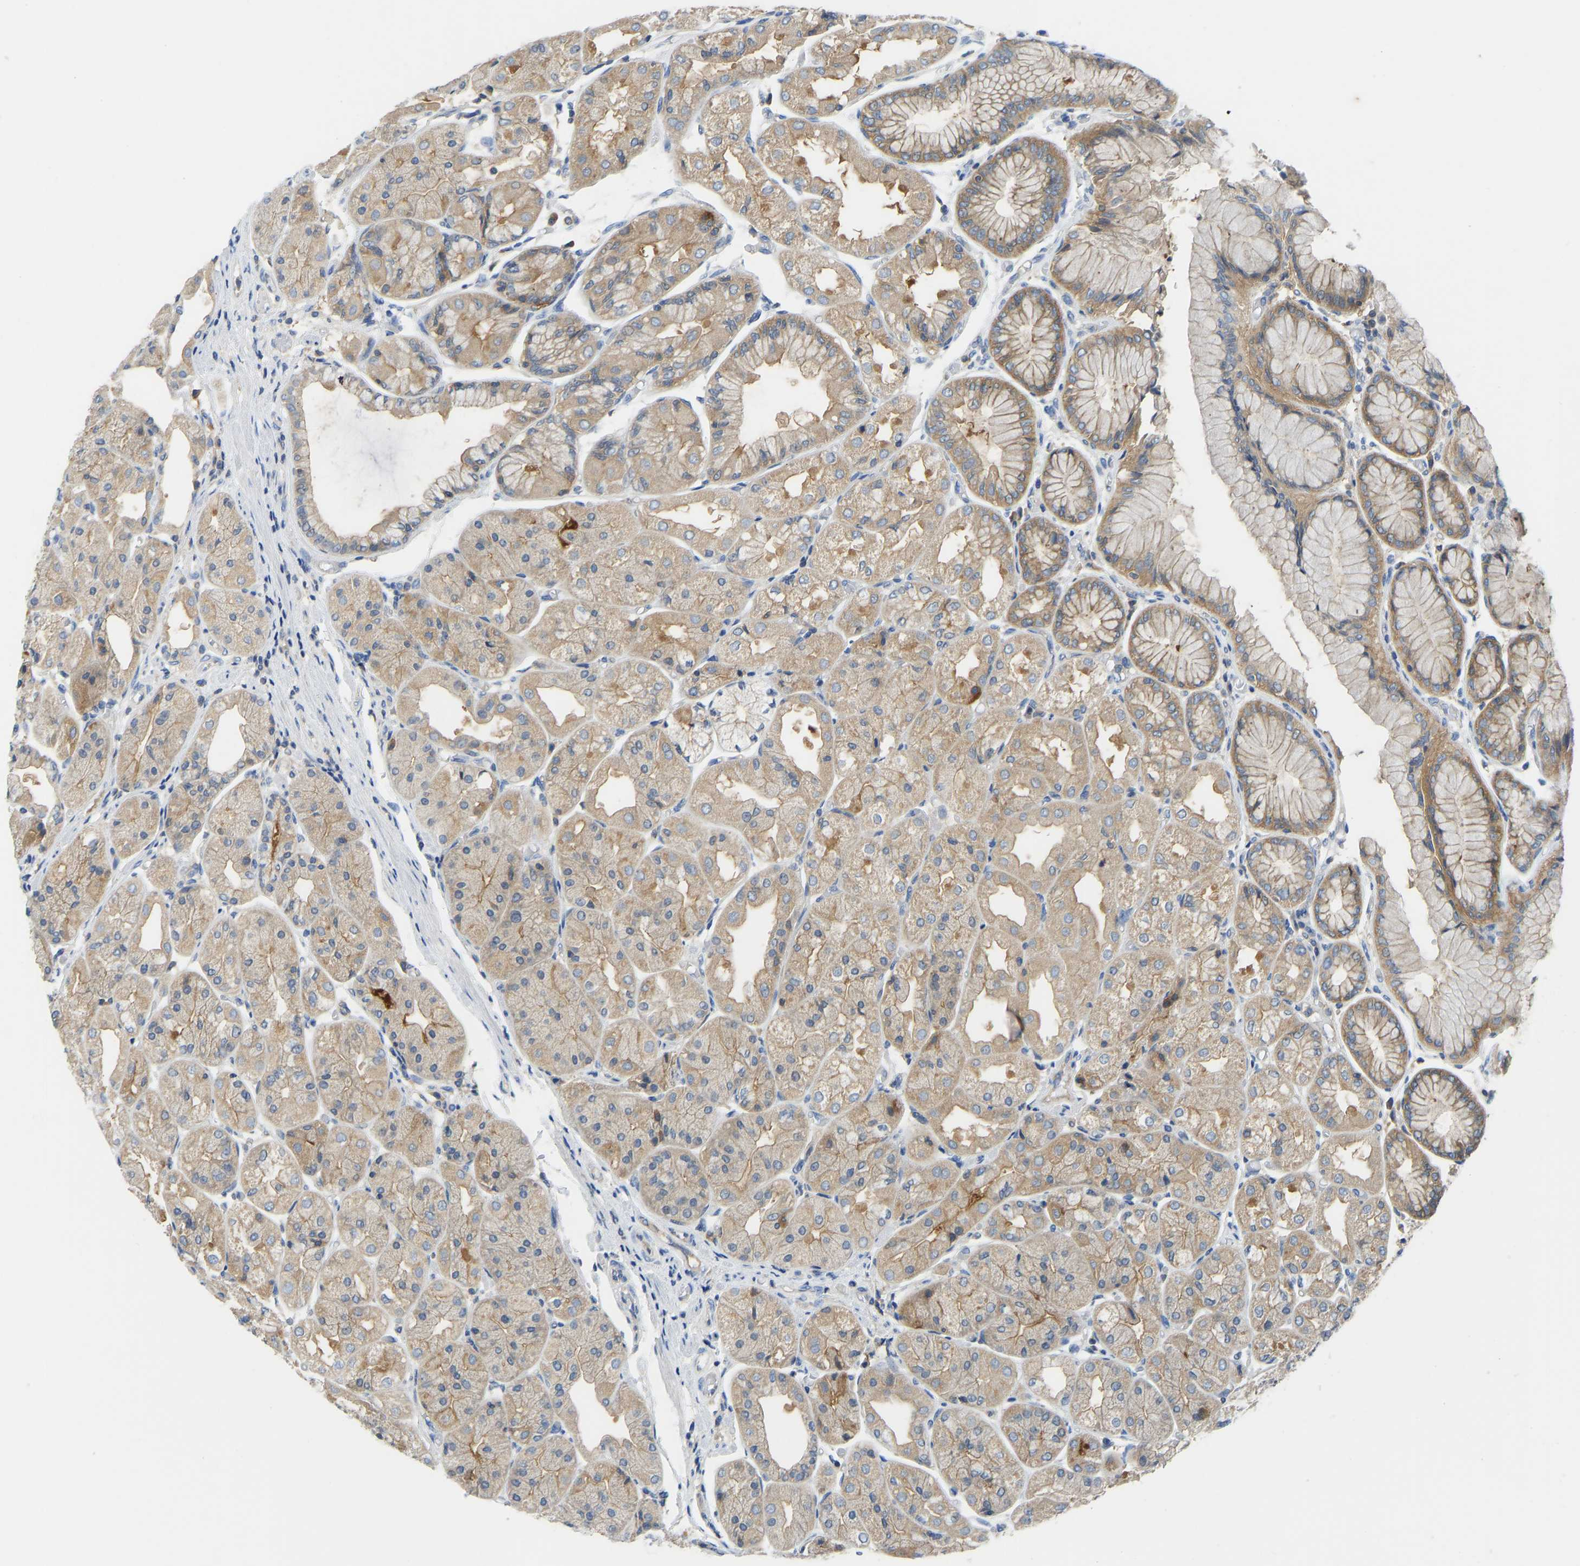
{"staining": {"intensity": "weak", "quantity": ">75%", "location": "cytoplasmic/membranous"}, "tissue": "stomach", "cell_type": "Glandular cells", "image_type": "normal", "snomed": [{"axis": "morphology", "description": "Normal tissue, NOS"}, {"axis": "topography", "description": "Stomach, upper"}], "caption": "IHC of normal human stomach reveals low levels of weak cytoplasmic/membranous positivity in approximately >75% of glandular cells. The staining was performed using DAB (3,3'-diaminobenzidine), with brown indicating positive protein expression. Nuclei are stained blue with hematoxylin.", "gene": "PPP3CA", "patient": {"sex": "male", "age": 72}}